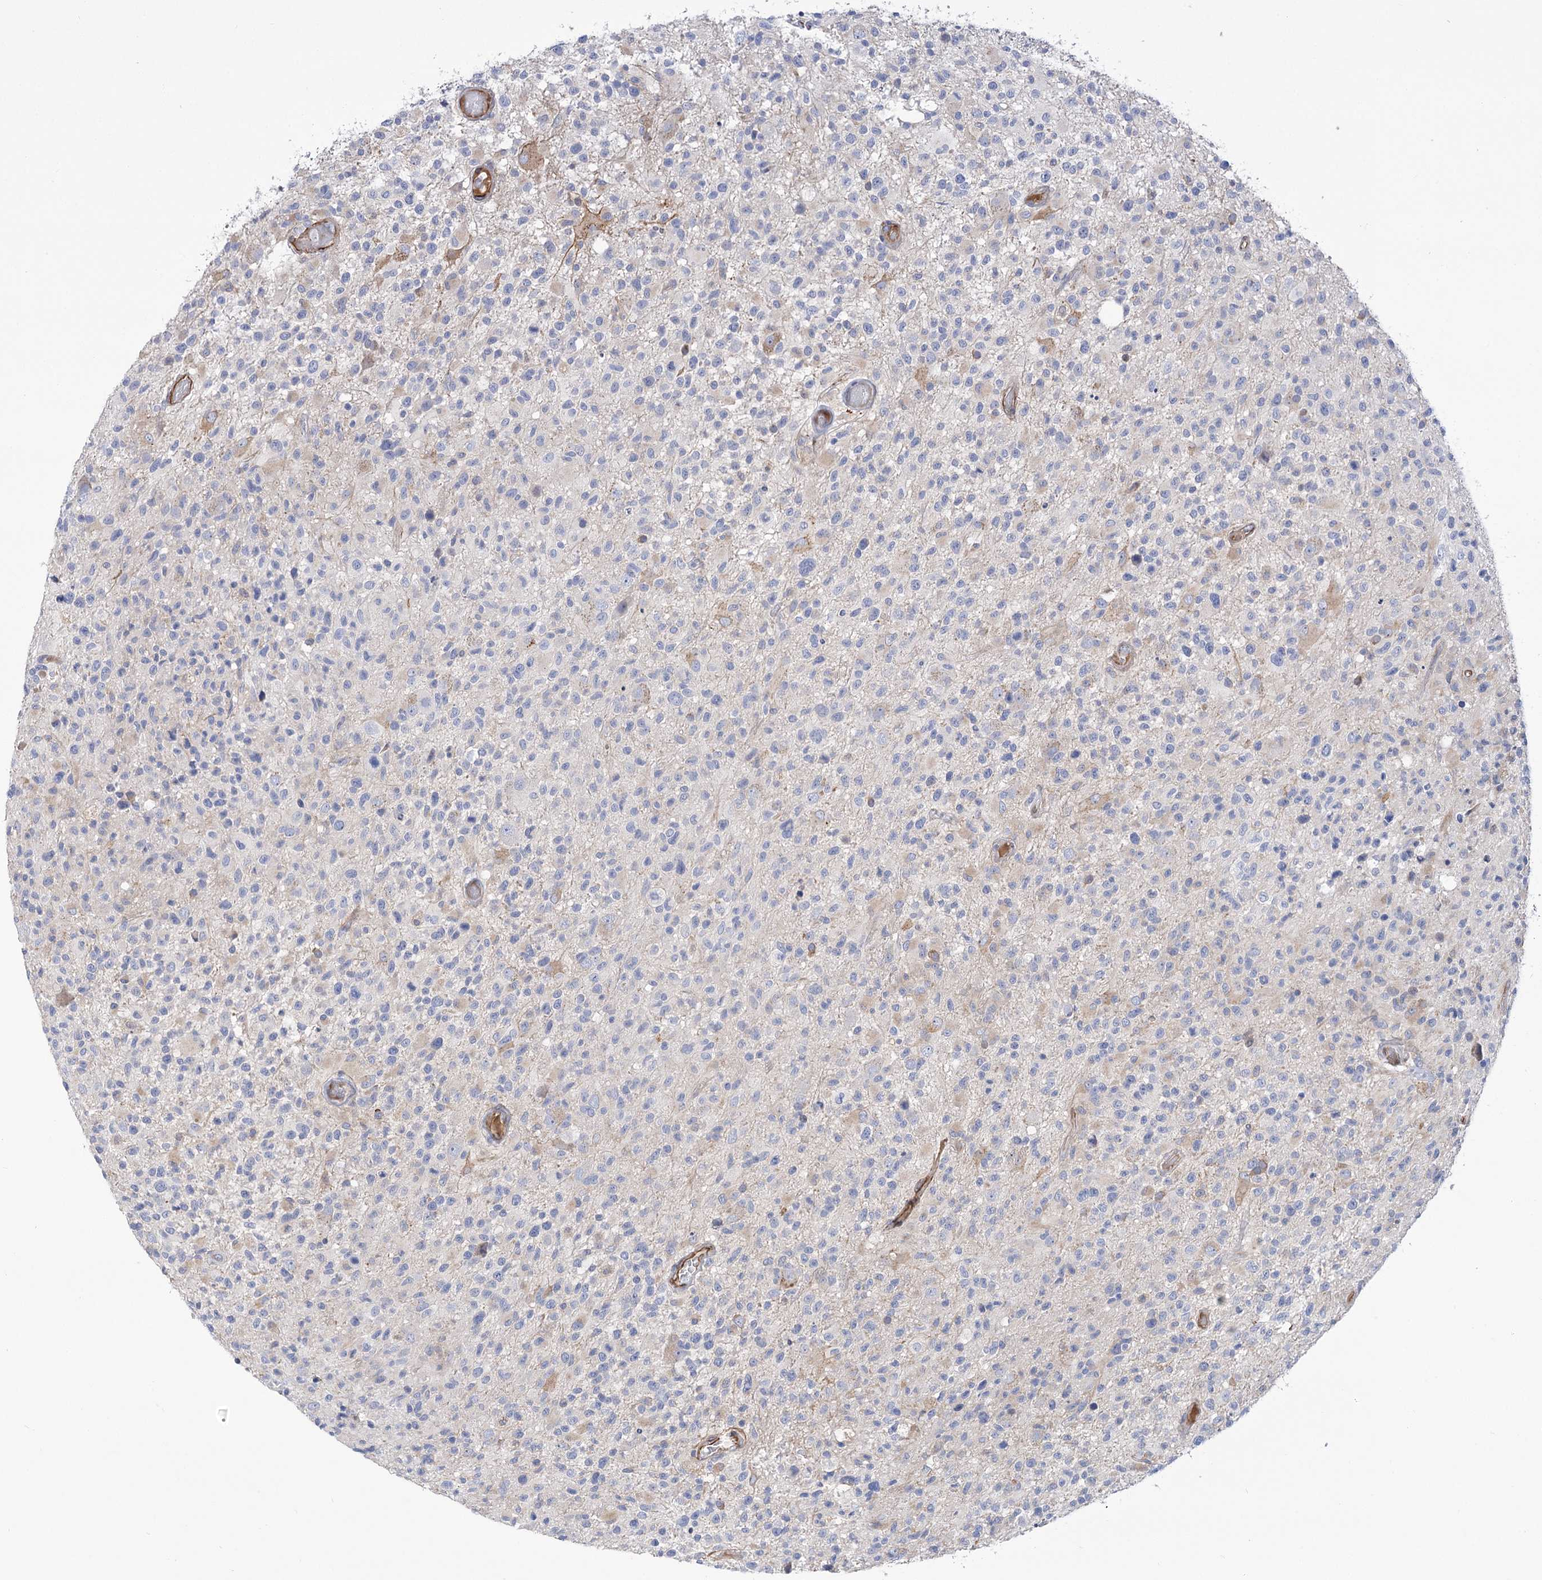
{"staining": {"intensity": "negative", "quantity": "none", "location": "none"}, "tissue": "glioma", "cell_type": "Tumor cells", "image_type": "cancer", "snomed": [{"axis": "morphology", "description": "Glioma, malignant, High grade"}, {"axis": "morphology", "description": "Glioblastoma, NOS"}, {"axis": "topography", "description": "Brain"}], "caption": "Immunohistochemistry micrograph of neoplastic tissue: glioma stained with DAB shows no significant protein staining in tumor cells. (IHC, brightfield microscopy, high magnification).", "gene": "WASHC3", "patient": {"sex": "male", "age": 60}}